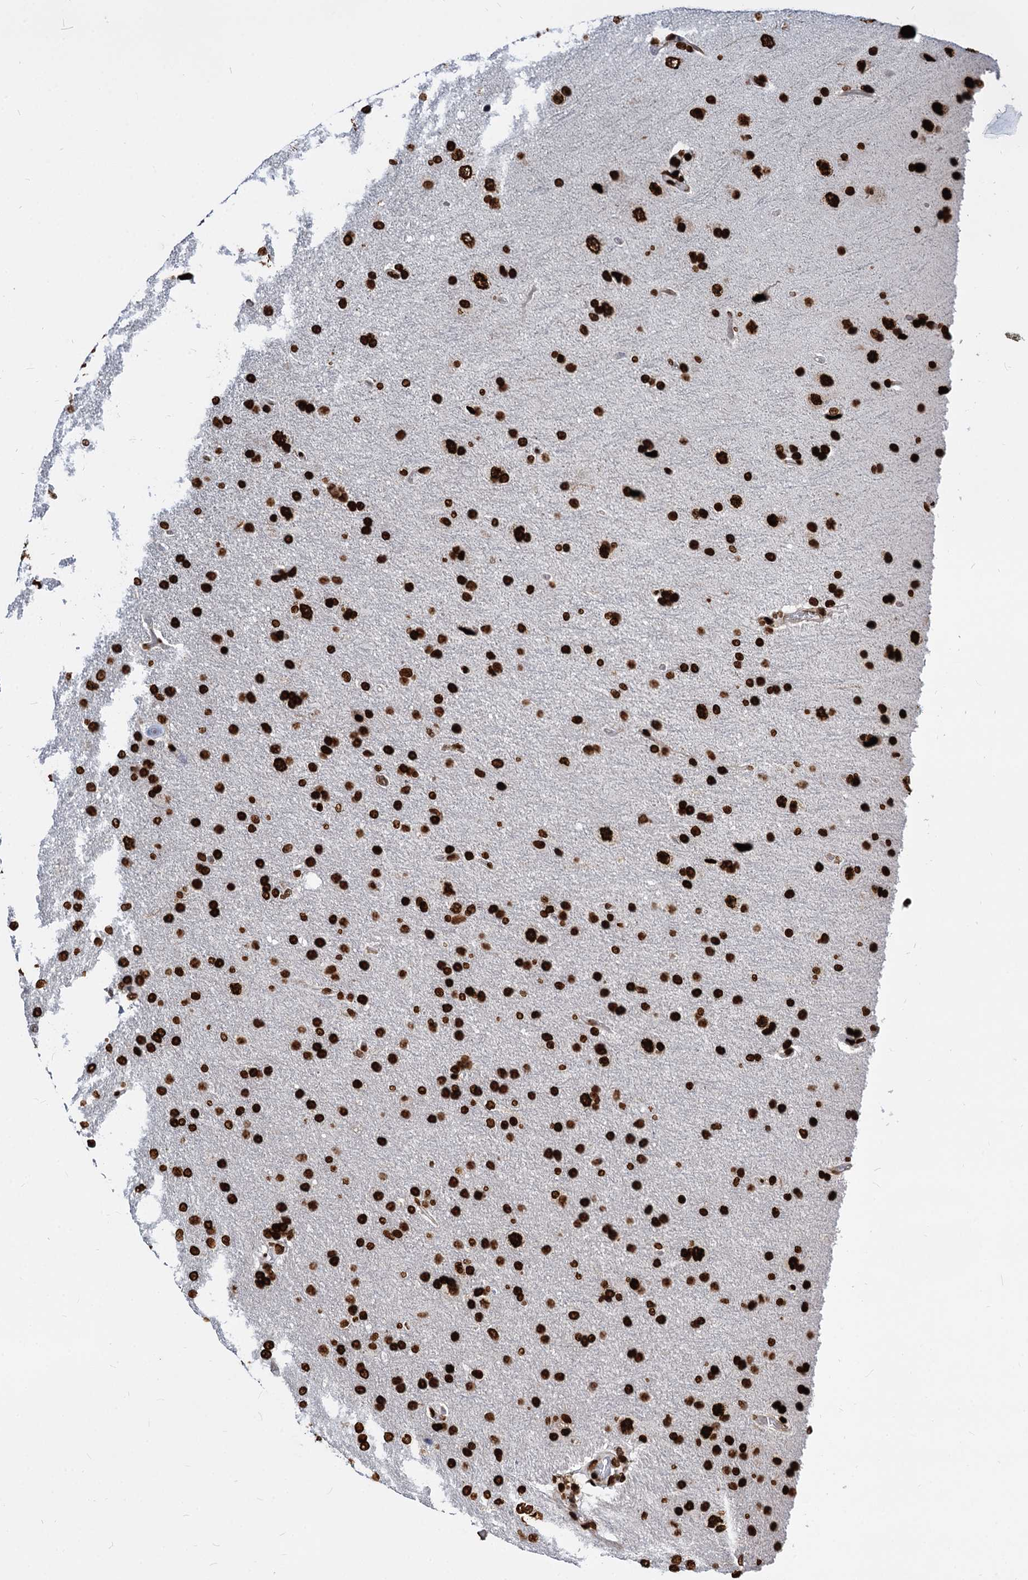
{"staining": {"intensity": "strong", "quantity": ">75%", "location": "nuclear"}, "tissue": "glioma", "cell_type": "Tumor cells", "image_type": "cancer", "snomed": [{"axis": "morphology", "description": "Glioma, malignant, High grade"}, {"axis": "topography", "description": "Brain"}], "caption": "The image shows a brown stain indicating the presence of a protein in the nuclear of tumor cells in glioma.", "gene": "MECP2", "patient": {"sex": "male", "age": 72}}